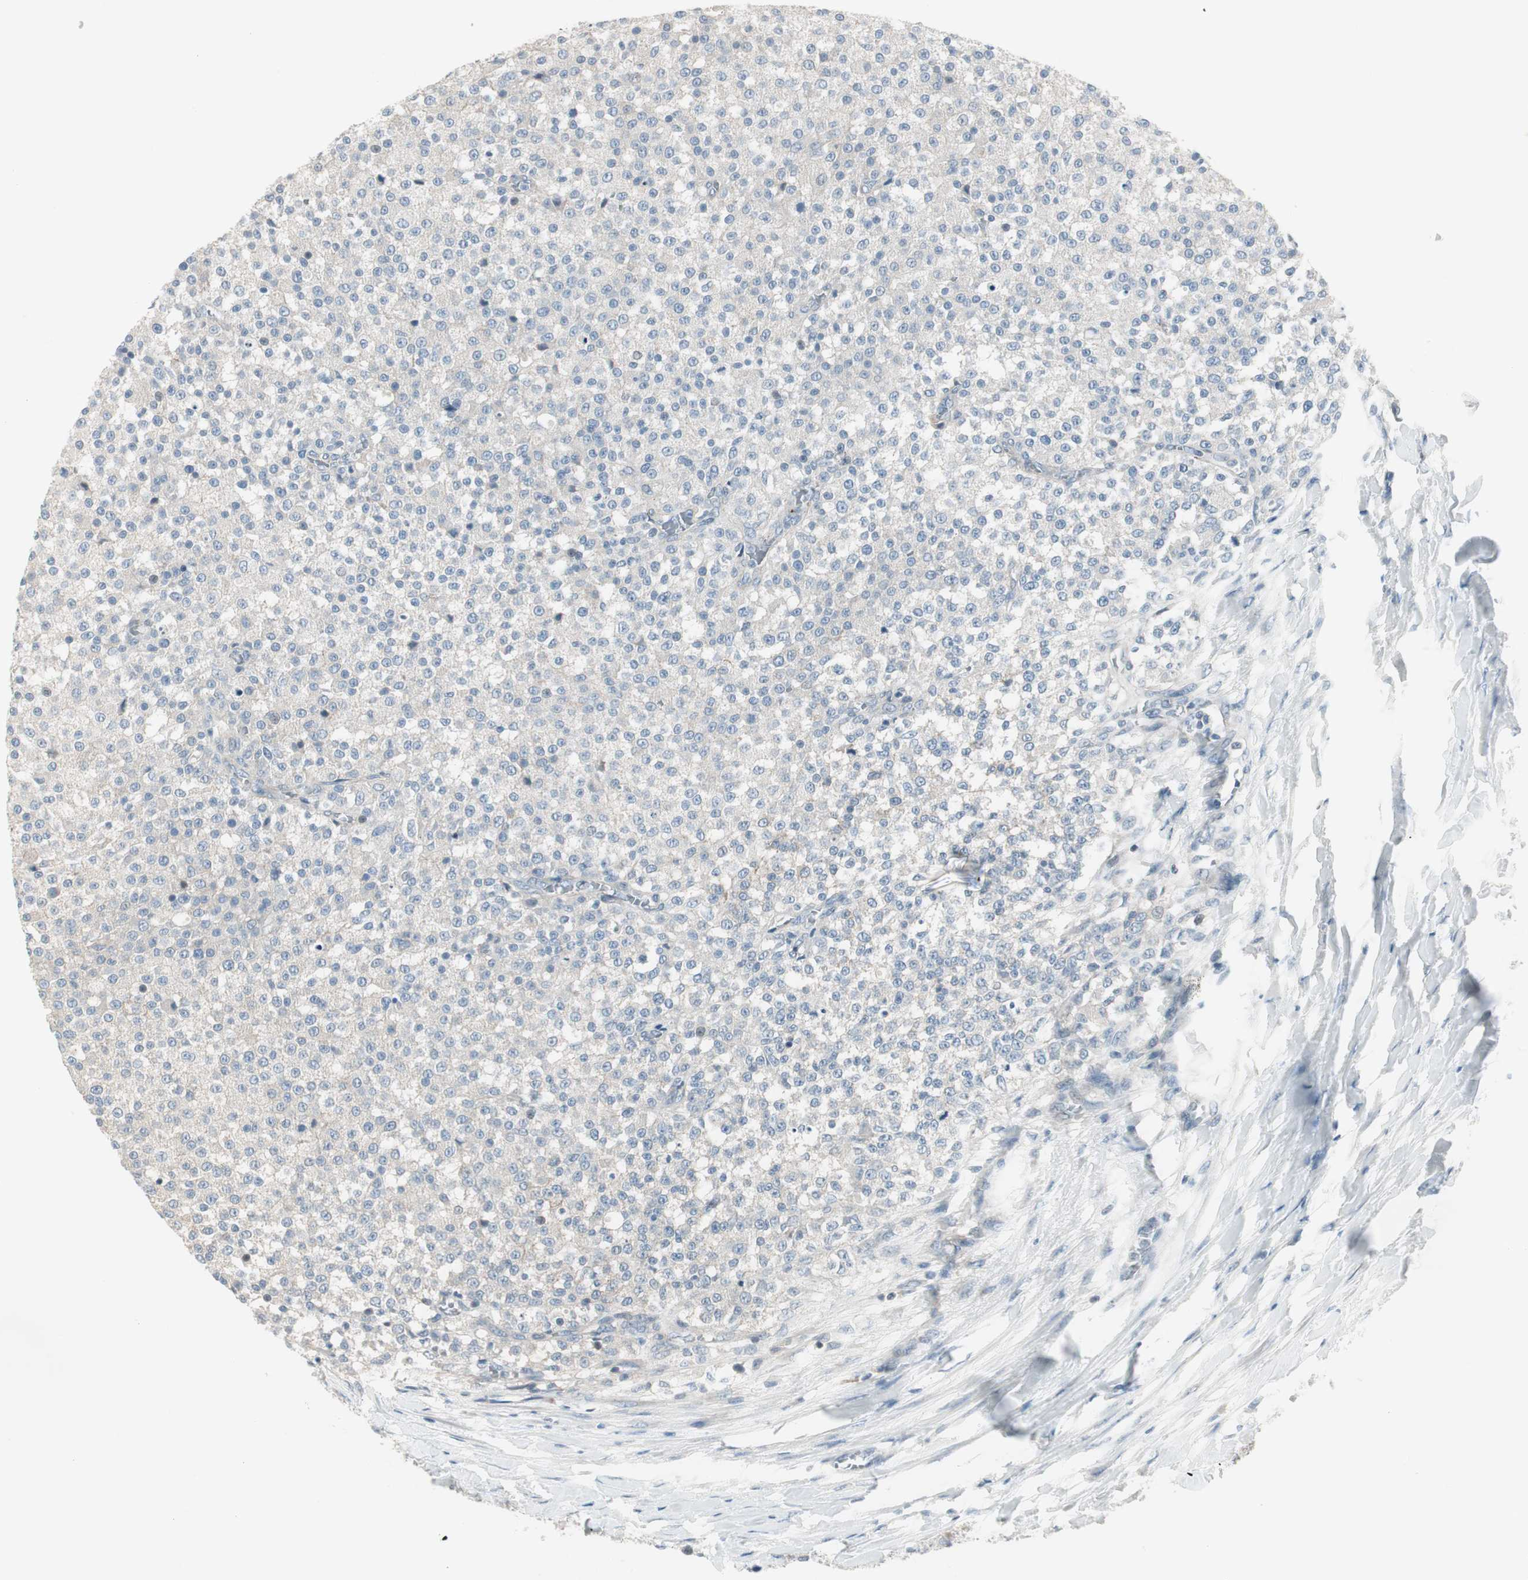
{"staining": {"intensity": "negative", "quantity": "none", "location": "none"}, "tissue": "testis cancer", "cell_type": "Tumor cells", "image_type": "cancer", "snomed": [{"axis": "morphology", "description": "Seminoma, NOS"}, {"axis": "topography", "description": "Testis"}], "caption": "There is no significant expression in tumor cells of testis cancer (seminoma).", "gene": "EVA1A", "patient": {"sex": "male", "age": 59}}